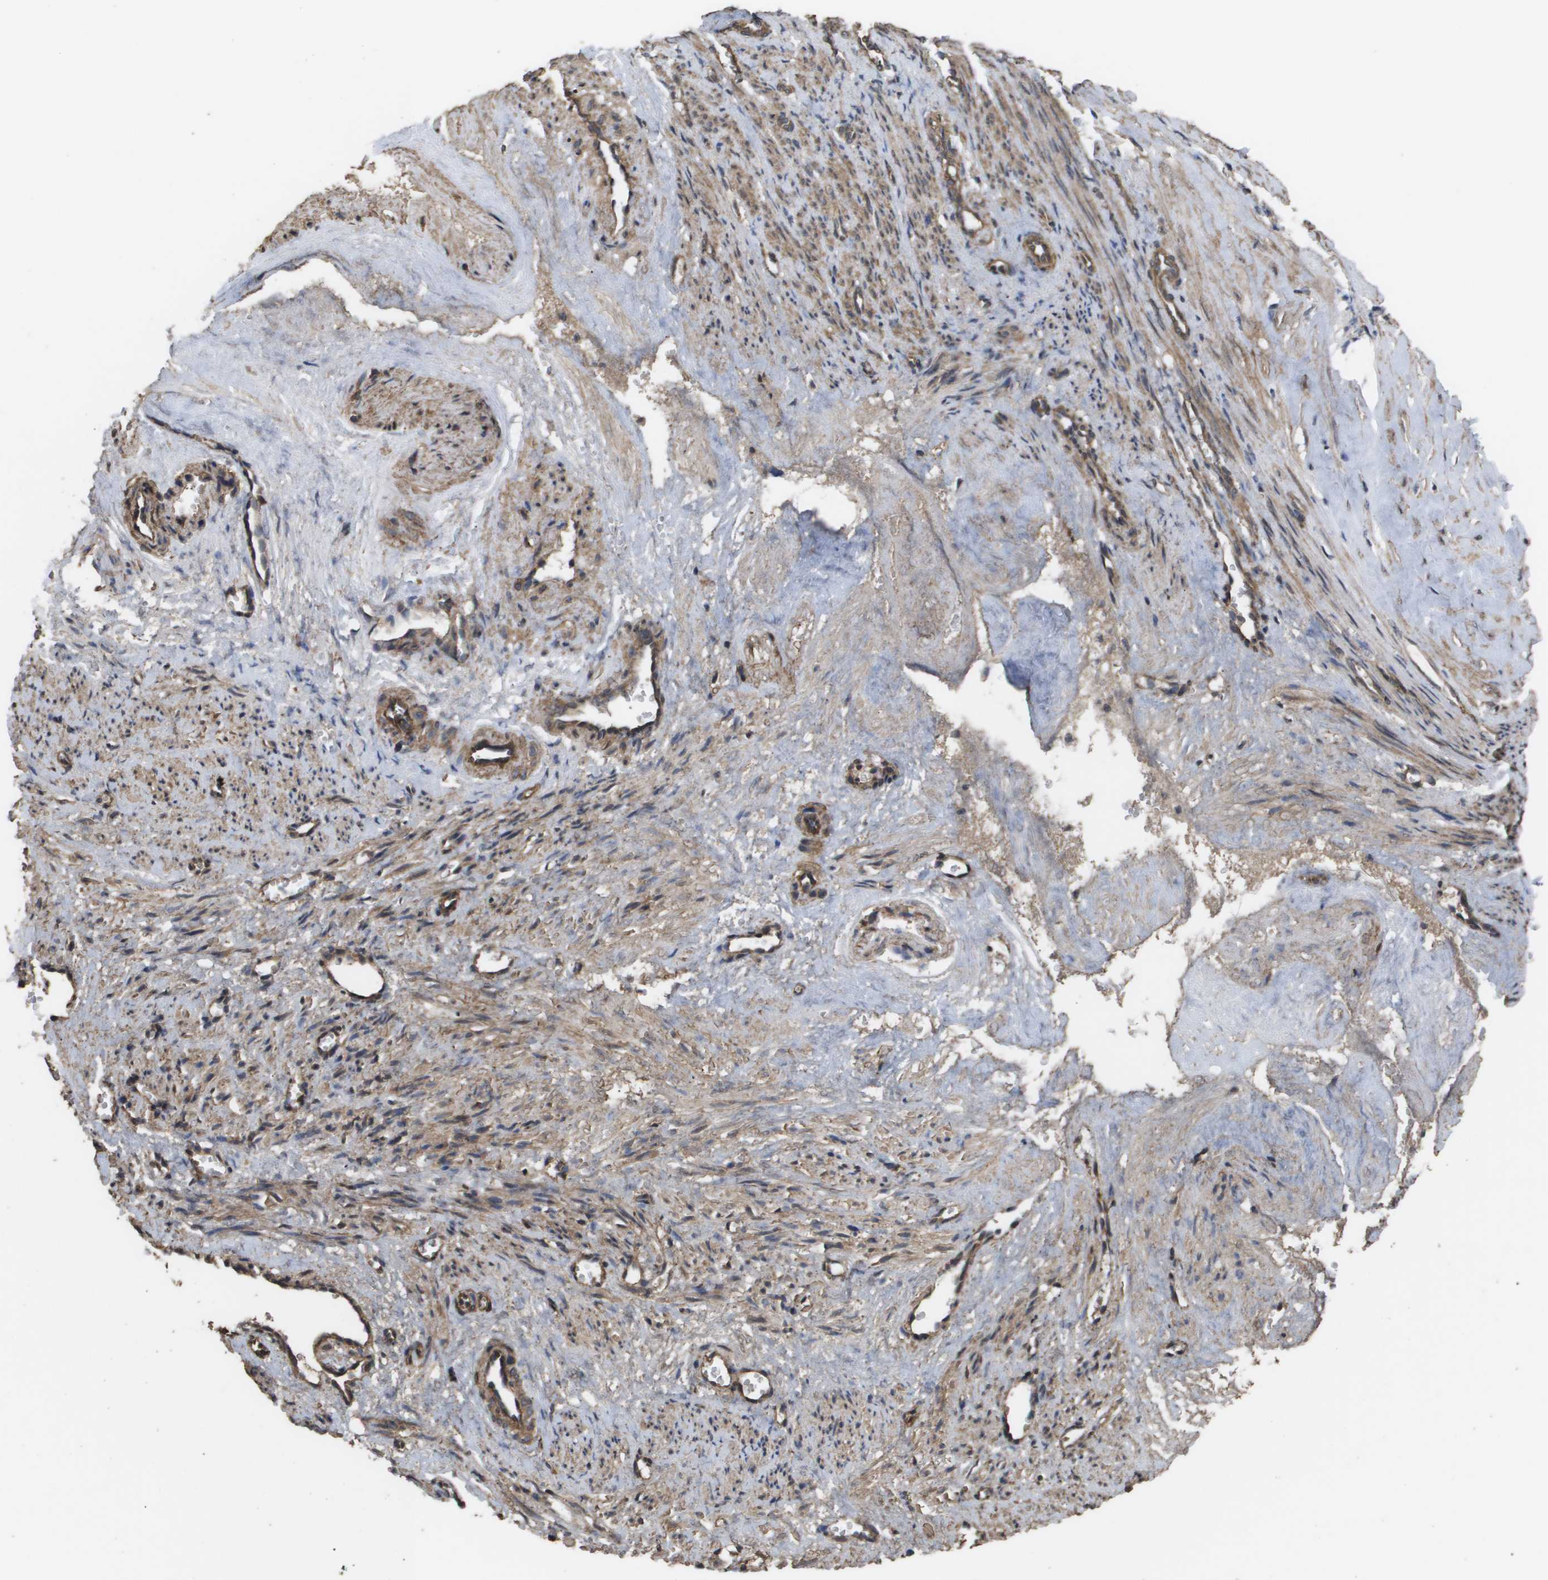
{"staining": {"intensity": "moderate", "quantity": ">75%", "location": "cytoplasmic/membranous"}, "tissue": "smooth muscle", "cell_type": "Smooth muscle cells", "image_type": "normal", "snomed": [{"axis": "morphology", "description": "Normal tissue, NOS"}, {"axis": "topography", "description": "Endometrium"}], "caption": "Smooth muscle stained with DAB immunohistochemistry exhibits medium levels of moderate cytoplasmic/membranous staining in about >75% of smooth muscle cells.", "gene": "CUL5", "patient": {"sex": "female", "age": 33}}